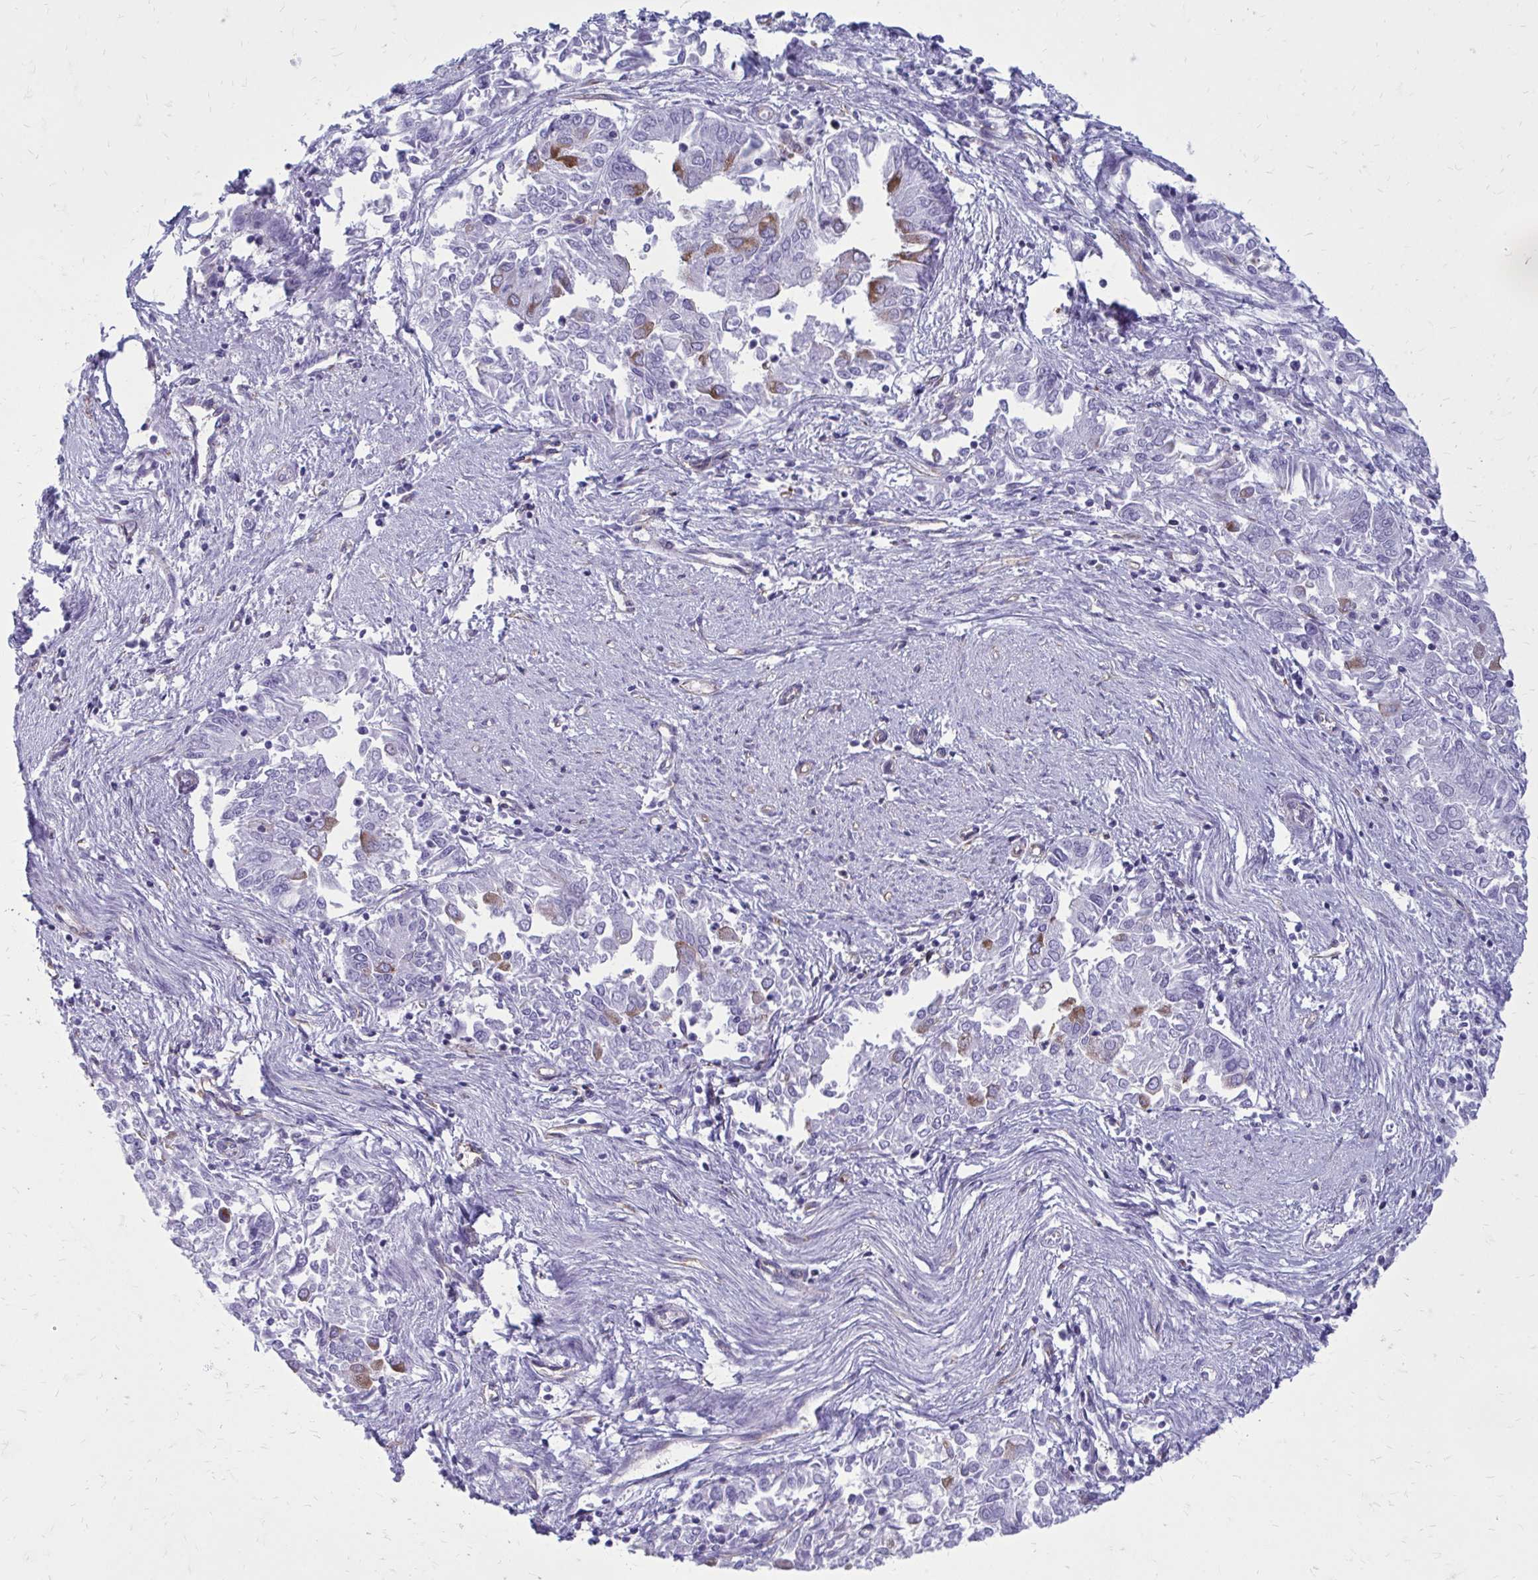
{"staining": {"intensity": "moderate", "quantity": "<25%", "location": "cytoplasmic/membranous"}, "tissue": "endometrial cancer", "cell_type": "Tumor cells", "image_type": "cancer", "snomed": [{"axis": "morphology", "description": "Adenocarcinoma, NOS"}, {"axis": "topography", "description": "Endometrium"}], "caption": "Tumor cells reveal low levels of moderate cytoplasmic/membranous staining in about <25% of cells in endometrial adenocarcinoma.", "gene": "CLTA", "patient": {"sex": "female", "age": 57}}